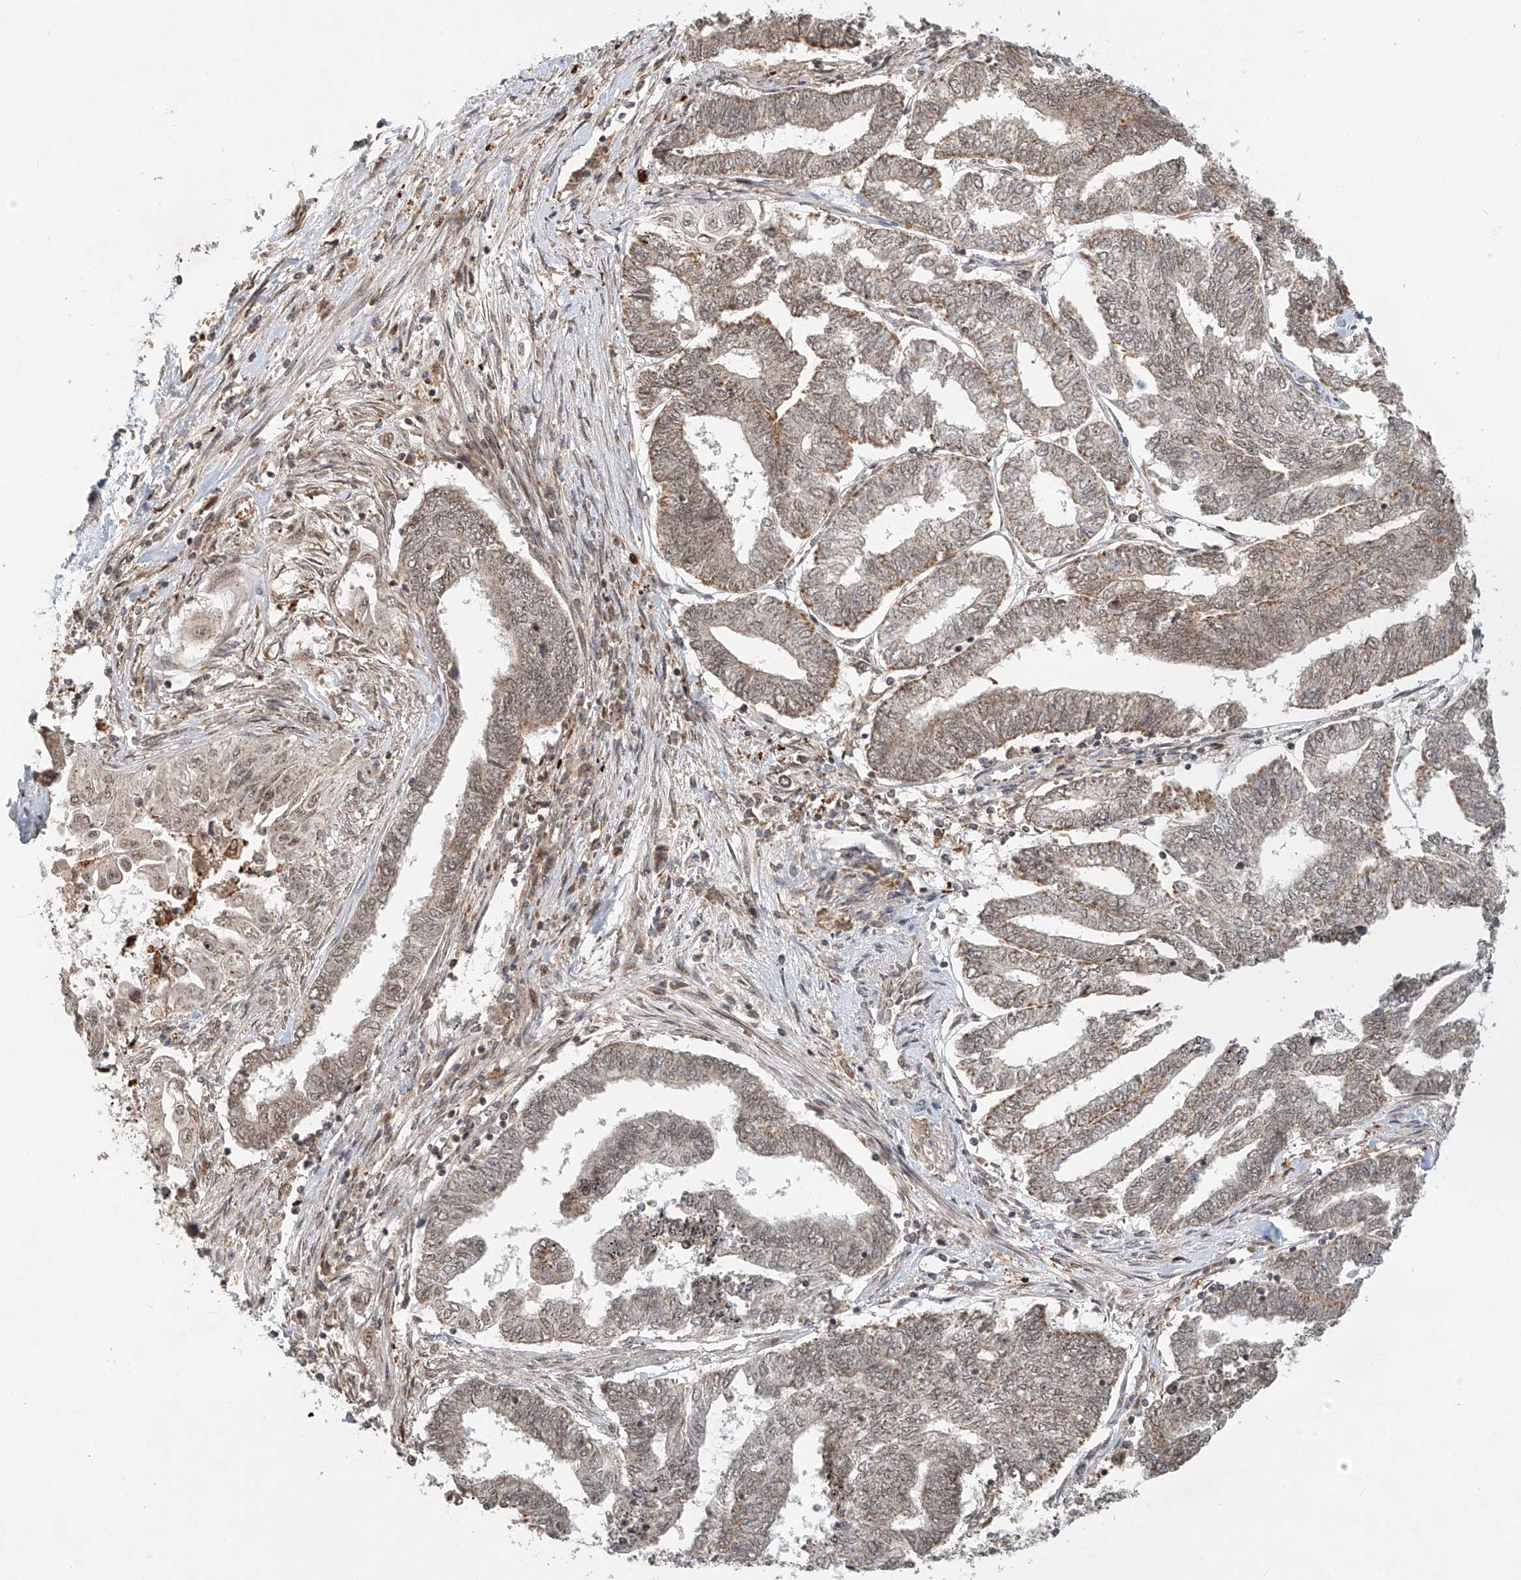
{"staining": {"intensity": "weak", "quantity": "25%-75%", "location": "cytoplasmic/membranous,nuclear"}, "tissue": "endometrial cancer", "cell_type": "Tumor cells", "image_type": "cancer", "snomed": [{"axis": "morphology", "description": "Adenocarcinoma, NOS"}, {"axis": "topography", "description": "Uterus"}, {"axis": "topography", "description": "Endometrium"}], "caption": "There is low levels of weak cytoplasmic/membranous and nuclear positivity in tumor cells of adenocarcinoma (endometrial), as demonstrated by immunohistochemical staining (brown color).", "gene": "SYTL3", "patient": {"sex": "female", "age": 70}}